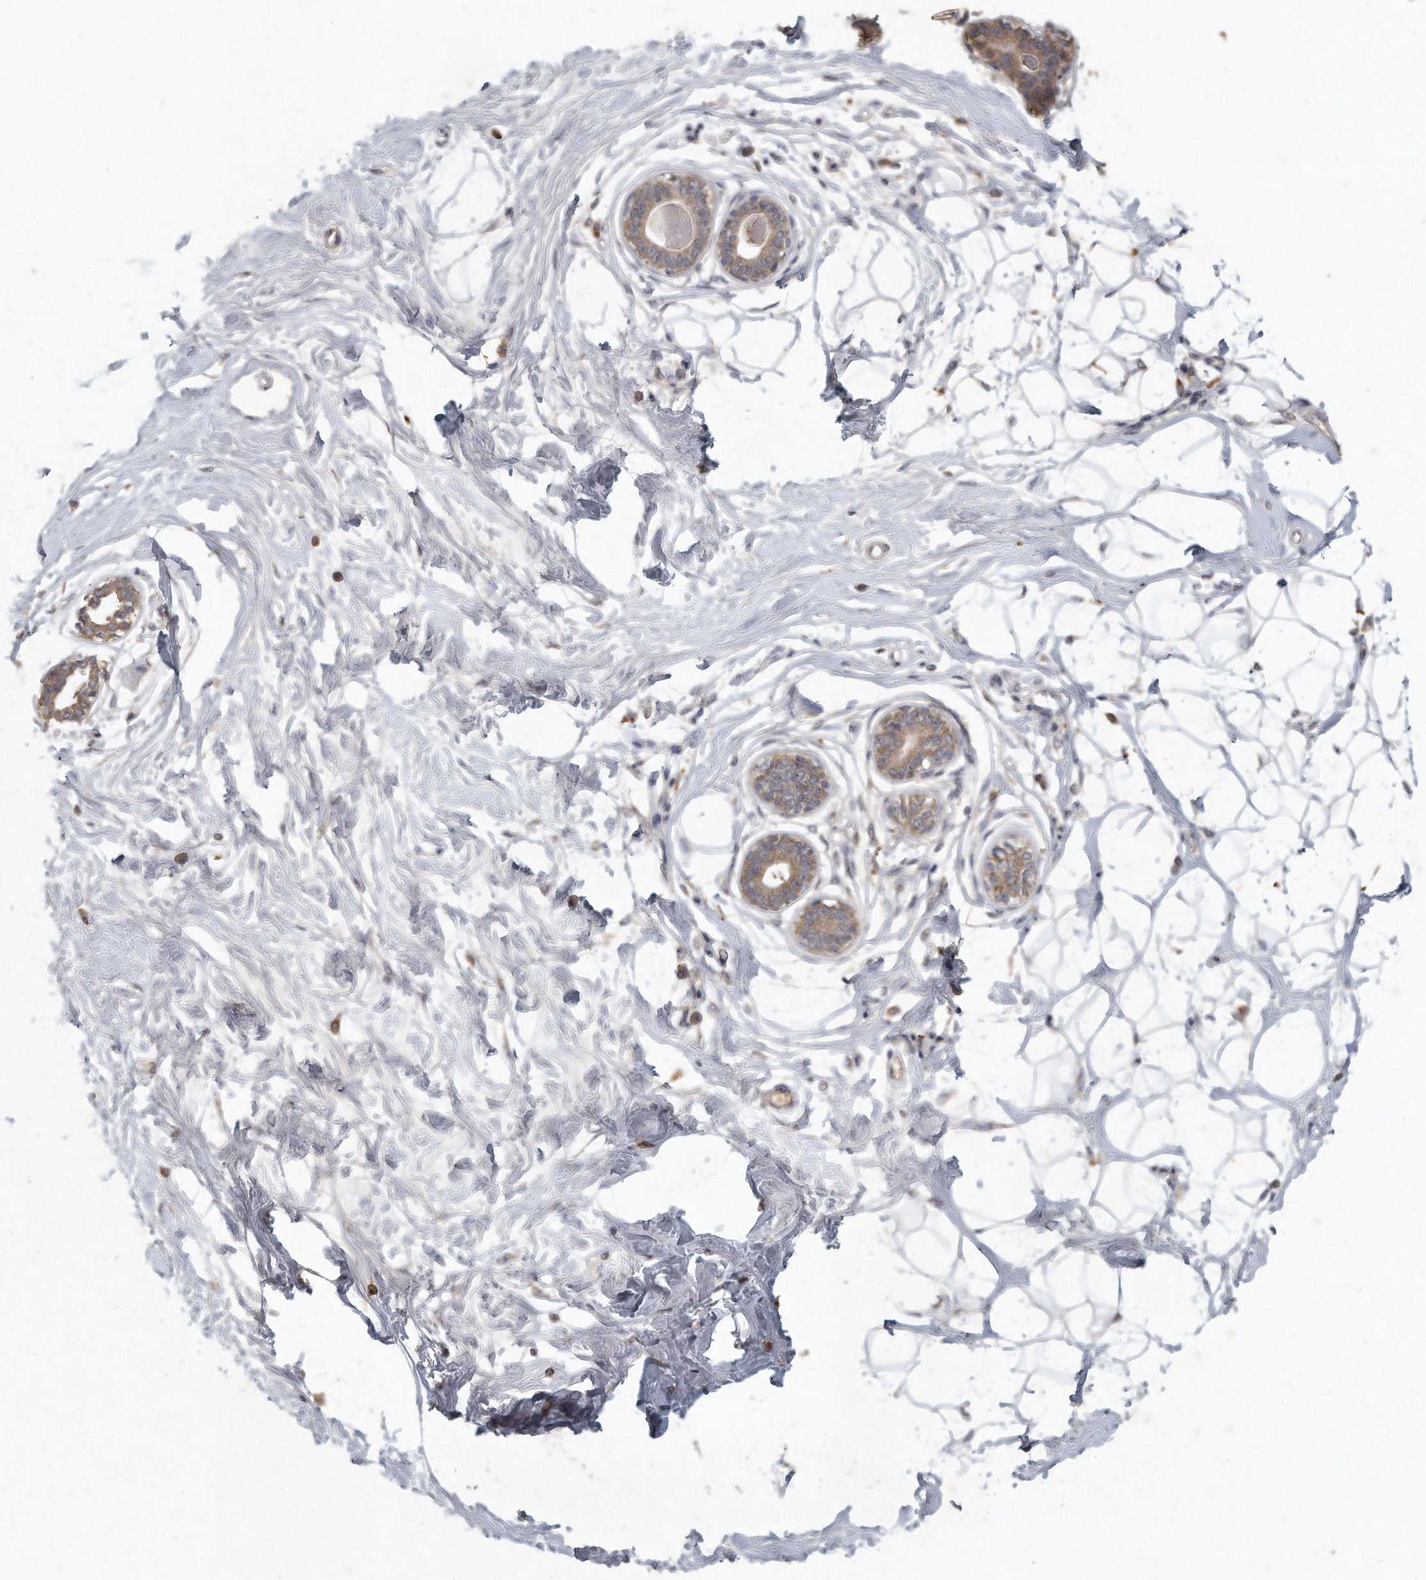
{"staining": {"intensity": "negative", "quantity": "none", "location": "none"}, "tissue": "breast", "cell_type": "Adipocytes", "image_type": "normal", "snomed": [{"axis": "morphology", "description": "Normal tissue, NOS"}, {"axis": "topography", "description": "Breast"}], "caption": "A high-resolution image shows immunohistochemistry (IHC) staining of unremarkable breast, which demonstrates no significant staining in adipocytes.", "gene": "LGALS8", "patient": {"sex": "female", "age": 45}}